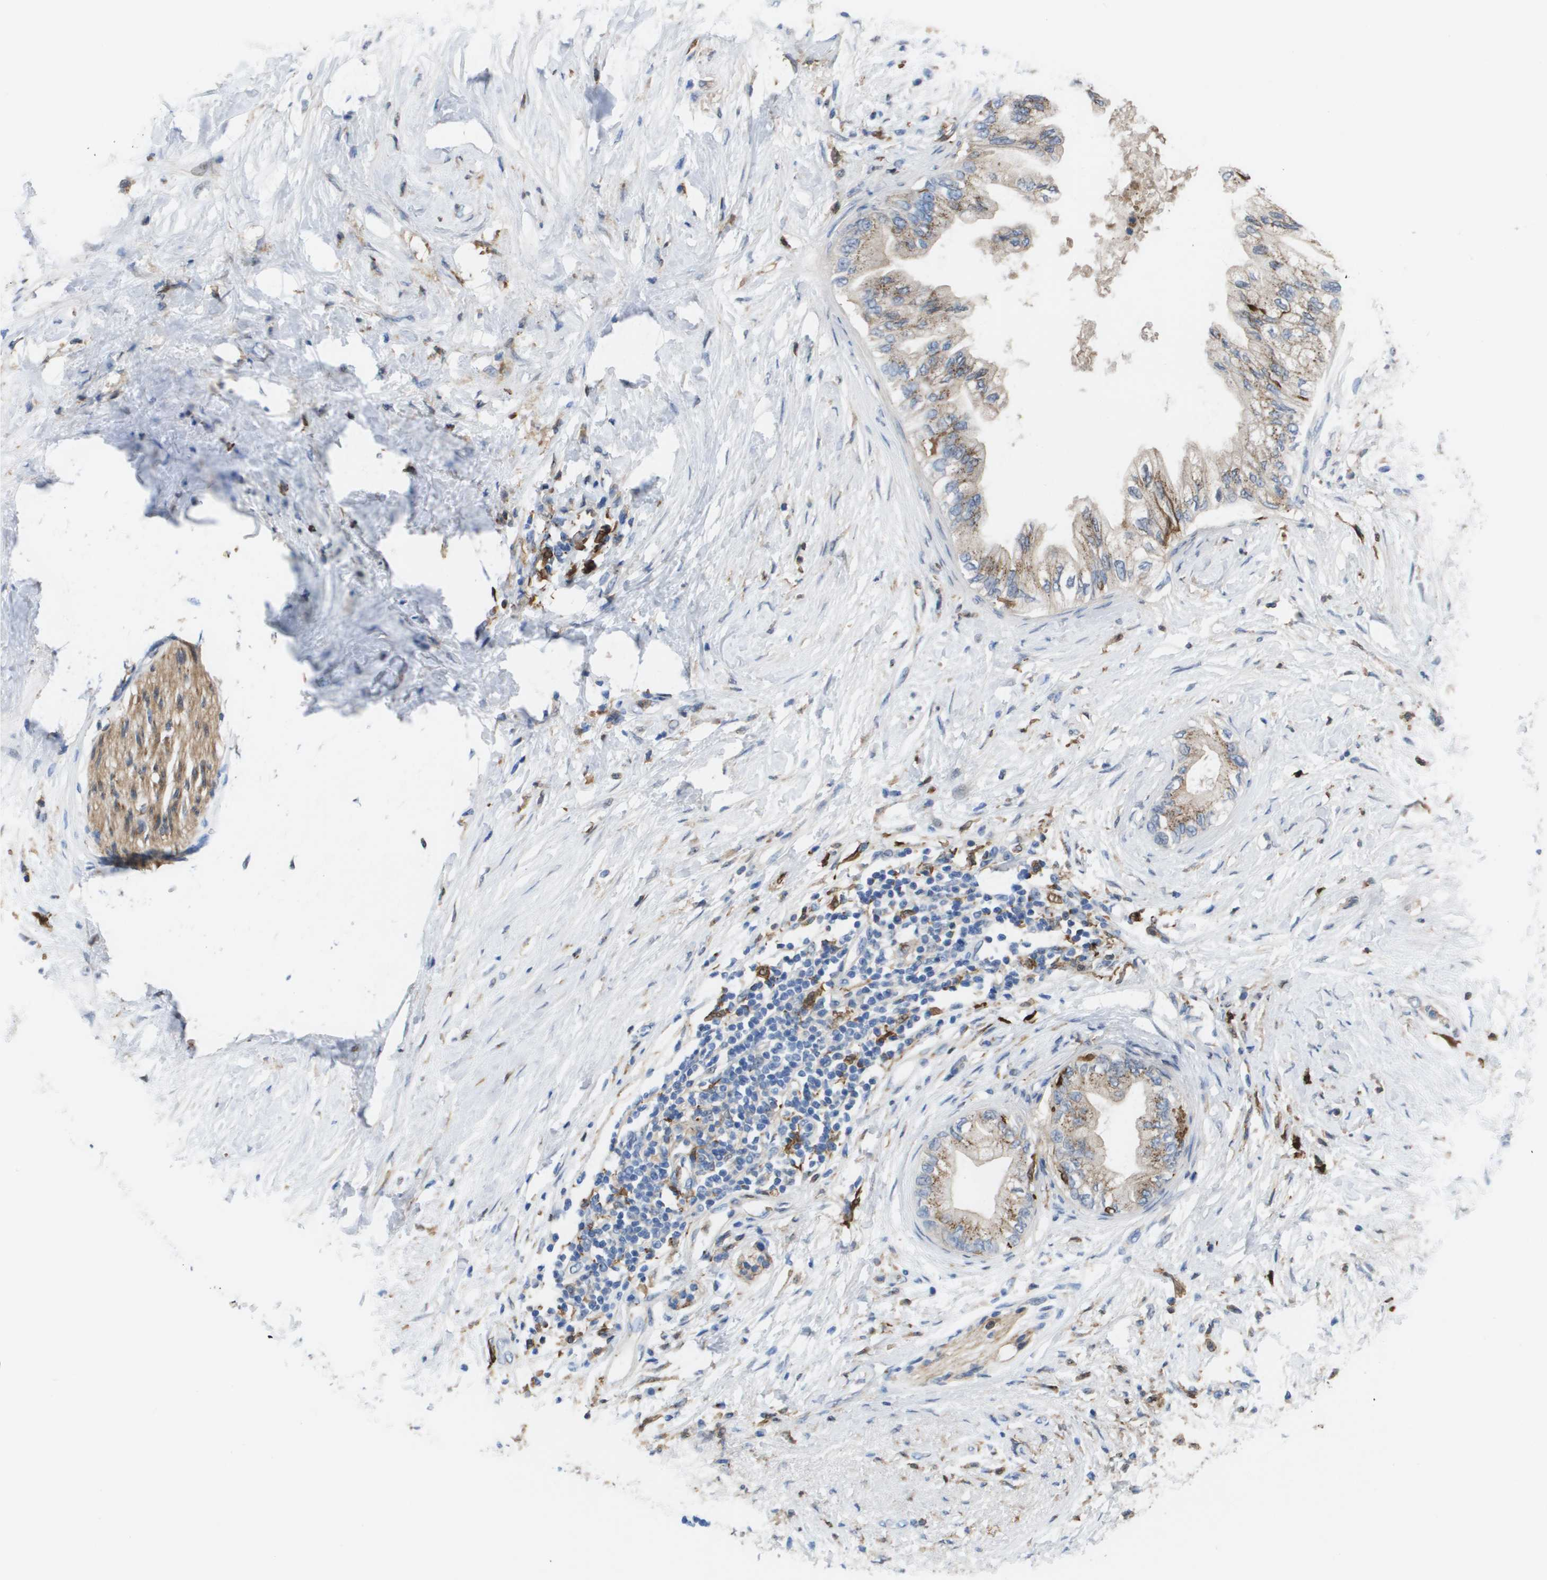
{"staining": {"intensity": "weak", "quantity": ">75%", "location": "cytoplasmic/membranous"}, "tissue": "pancreatic cancer", "cell_type": "Tumor cells", "image_type": "cancer", "snomed": [{"axis": "morphology", "description": "Normal tissue, NOS"}, {"axis": "morphology", "description": "Adenocarcinoma, NOS"}, {"axis": "topography", "description": "Pancreas"}, {"axis": "topography", "description": "Duodenum"}], "caption": "Pancreatic cancer stained with immunohistochemistry reveals weak cytoplasmic/membranous expression in approximately >75% of tumor cells. Using DAB (brown) and hematoxylin (blue) stains, captured at high magnification using brightfield microscopy.", "gene": "SLC37A2", "patient": {"sex": "female", "age": 60}}